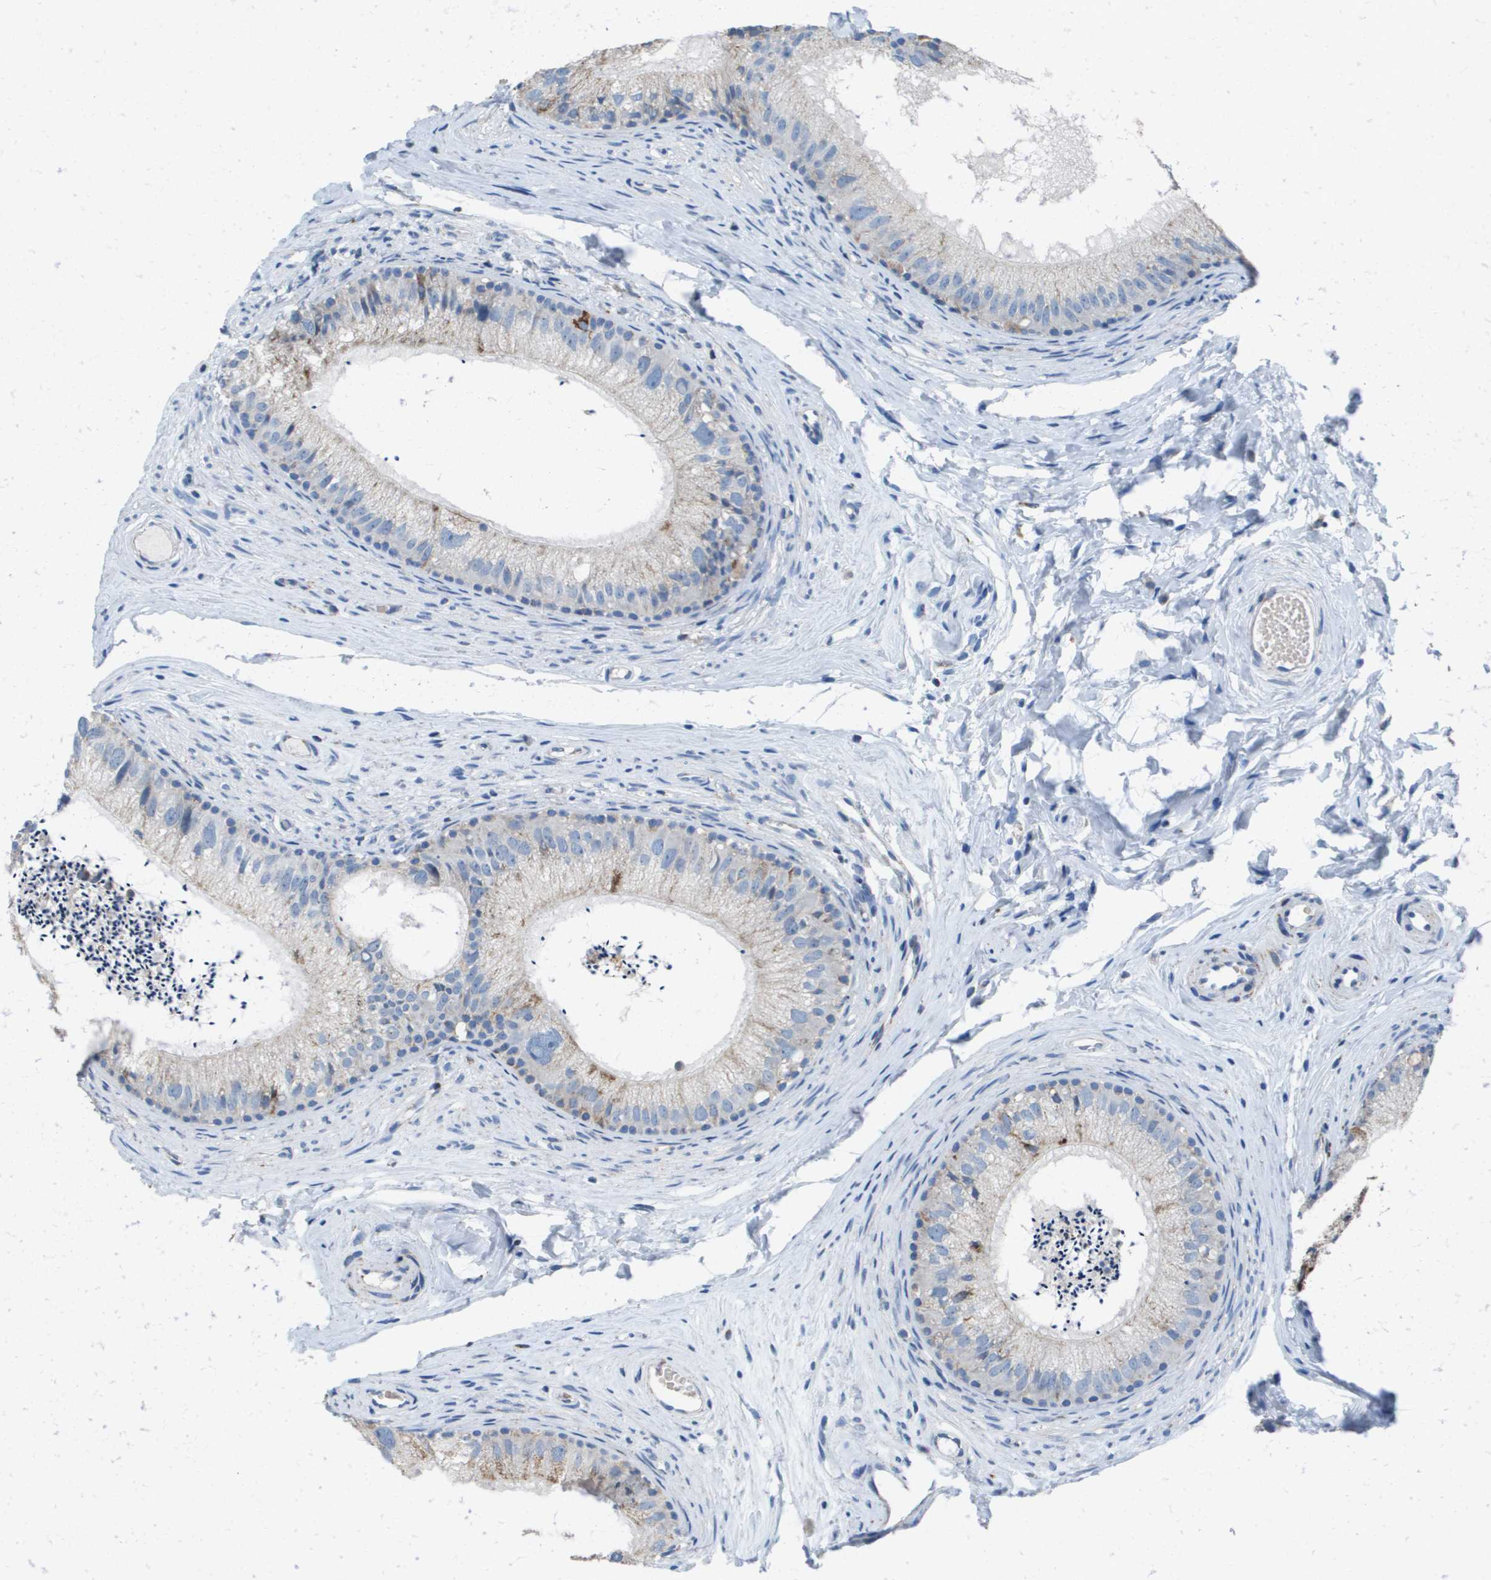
{"staining": {"intensity": "weak", "quantity": "<25%", "location": "cytoplasmic/membranous"}, "tissue": "epididymis", "cell_type": "Glandular cells", "image_type": "normal", "snomed": [{"axis": "morphology", "description": "Normal tissue, NOS"}, {"axis": "topography", "description": "Epididymis"}], "caption": "Glandular cells show no significant staining in normal epididymis. (DAB (3,3'-diaminobenzidine) immunohistochemistry (IHC) visualized using brightfield microscopy, high magnification).", "gene": "ATP5F1B", "patient": {"sex": "male", "age": 56}}